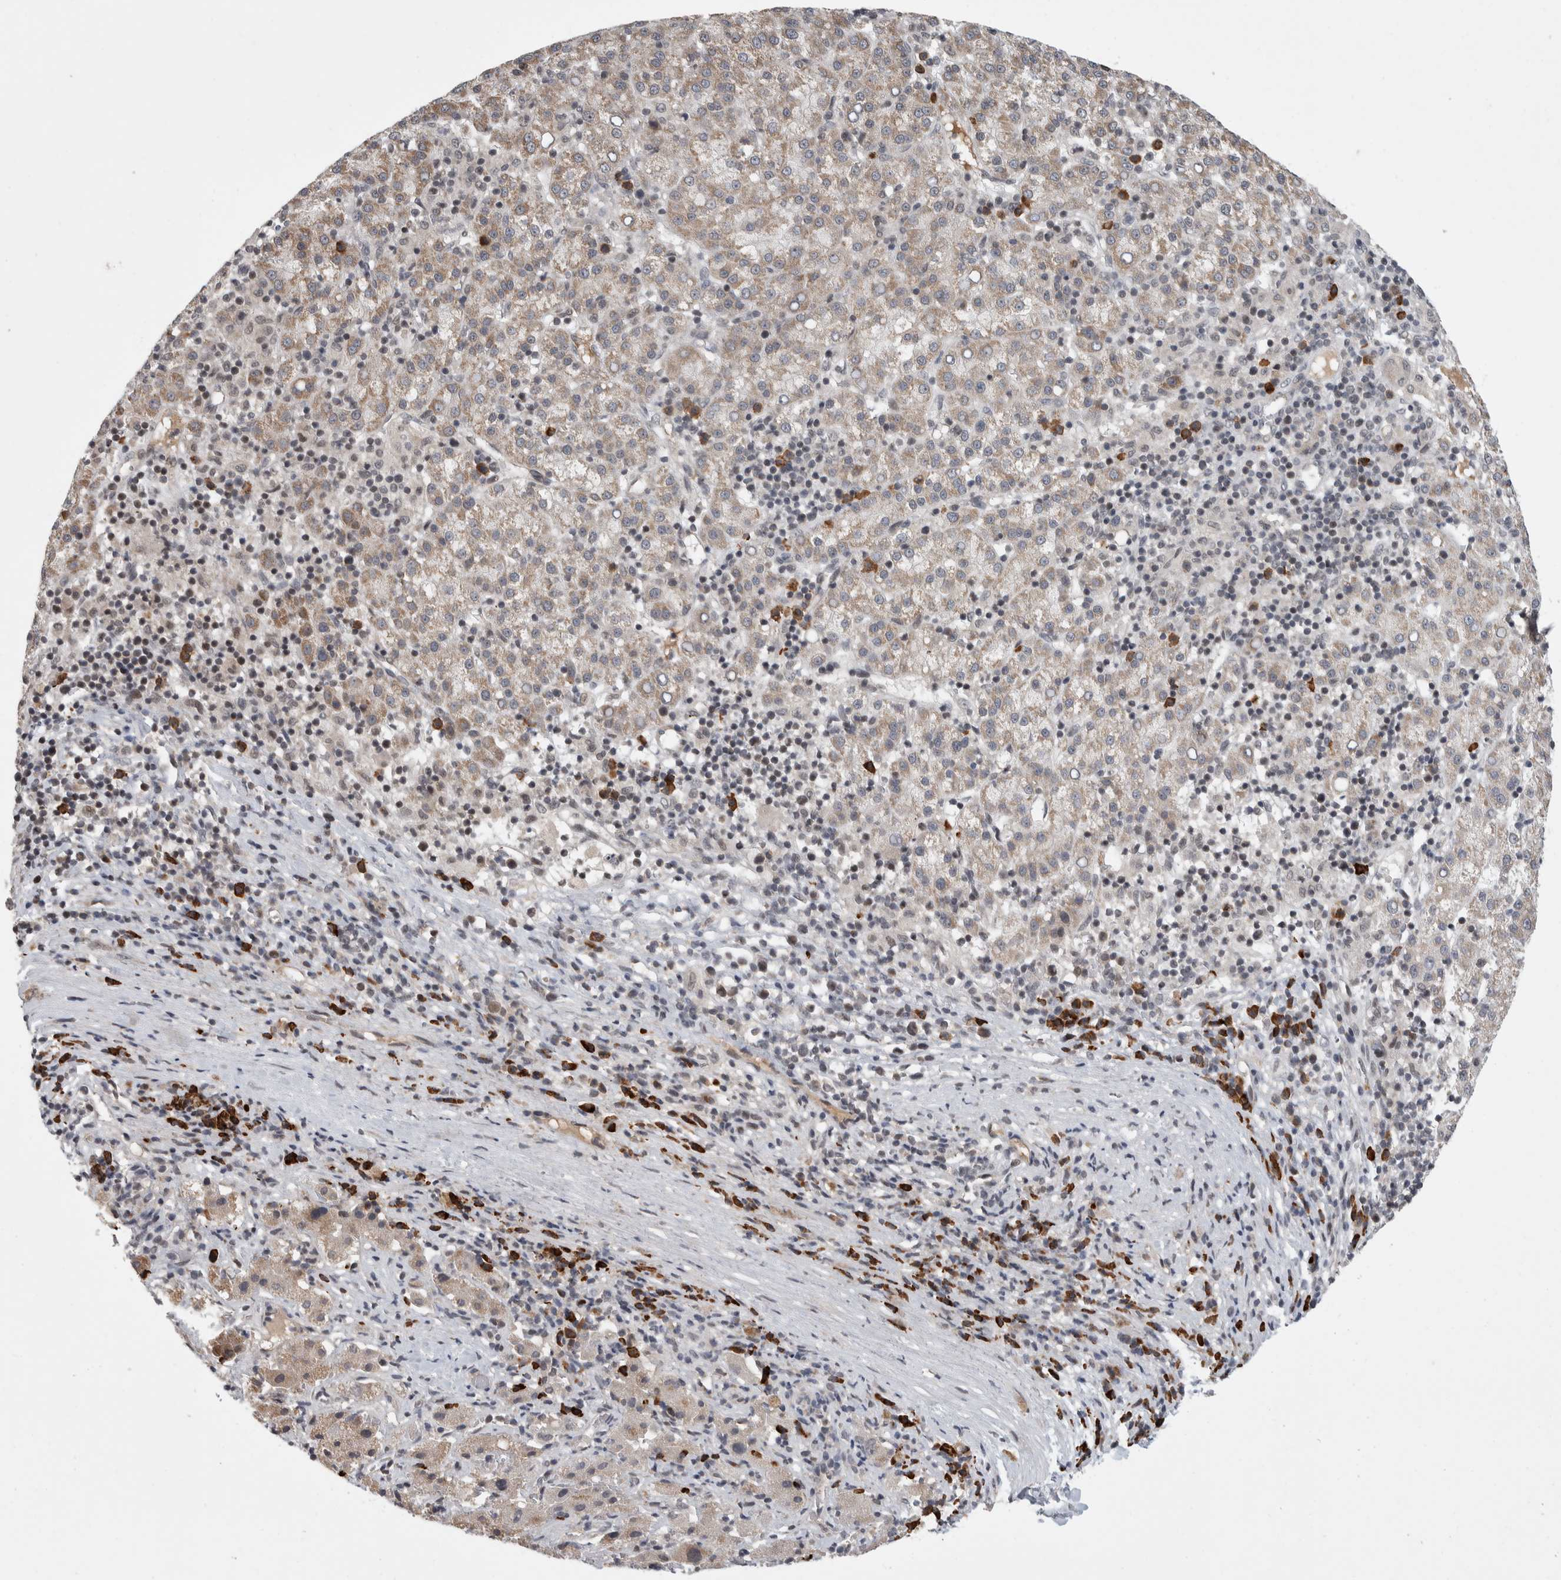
{"staining": {"intensity": "weak", "quantity": ">75%", "location": "cytoplasmic/membranous"}, "tissue": "liver cancer", "cell_type": "Tumor cells", "image_type": "cancer", "snomed": [{"axis": "morphology", "description": "Carcinoma, Hepatocellular, NOS"}, {"axis": "topography", "description": "Liver"}], "caption": "There is low levels of weak cytoplasmic/membranous expression in tumor cells of hepatocellular carcinoma (liver), as demonstrated by immunohistochemical staining (brown color).", "gene": "ZNF592", "patient": {"sex": "female", "age": 58}}